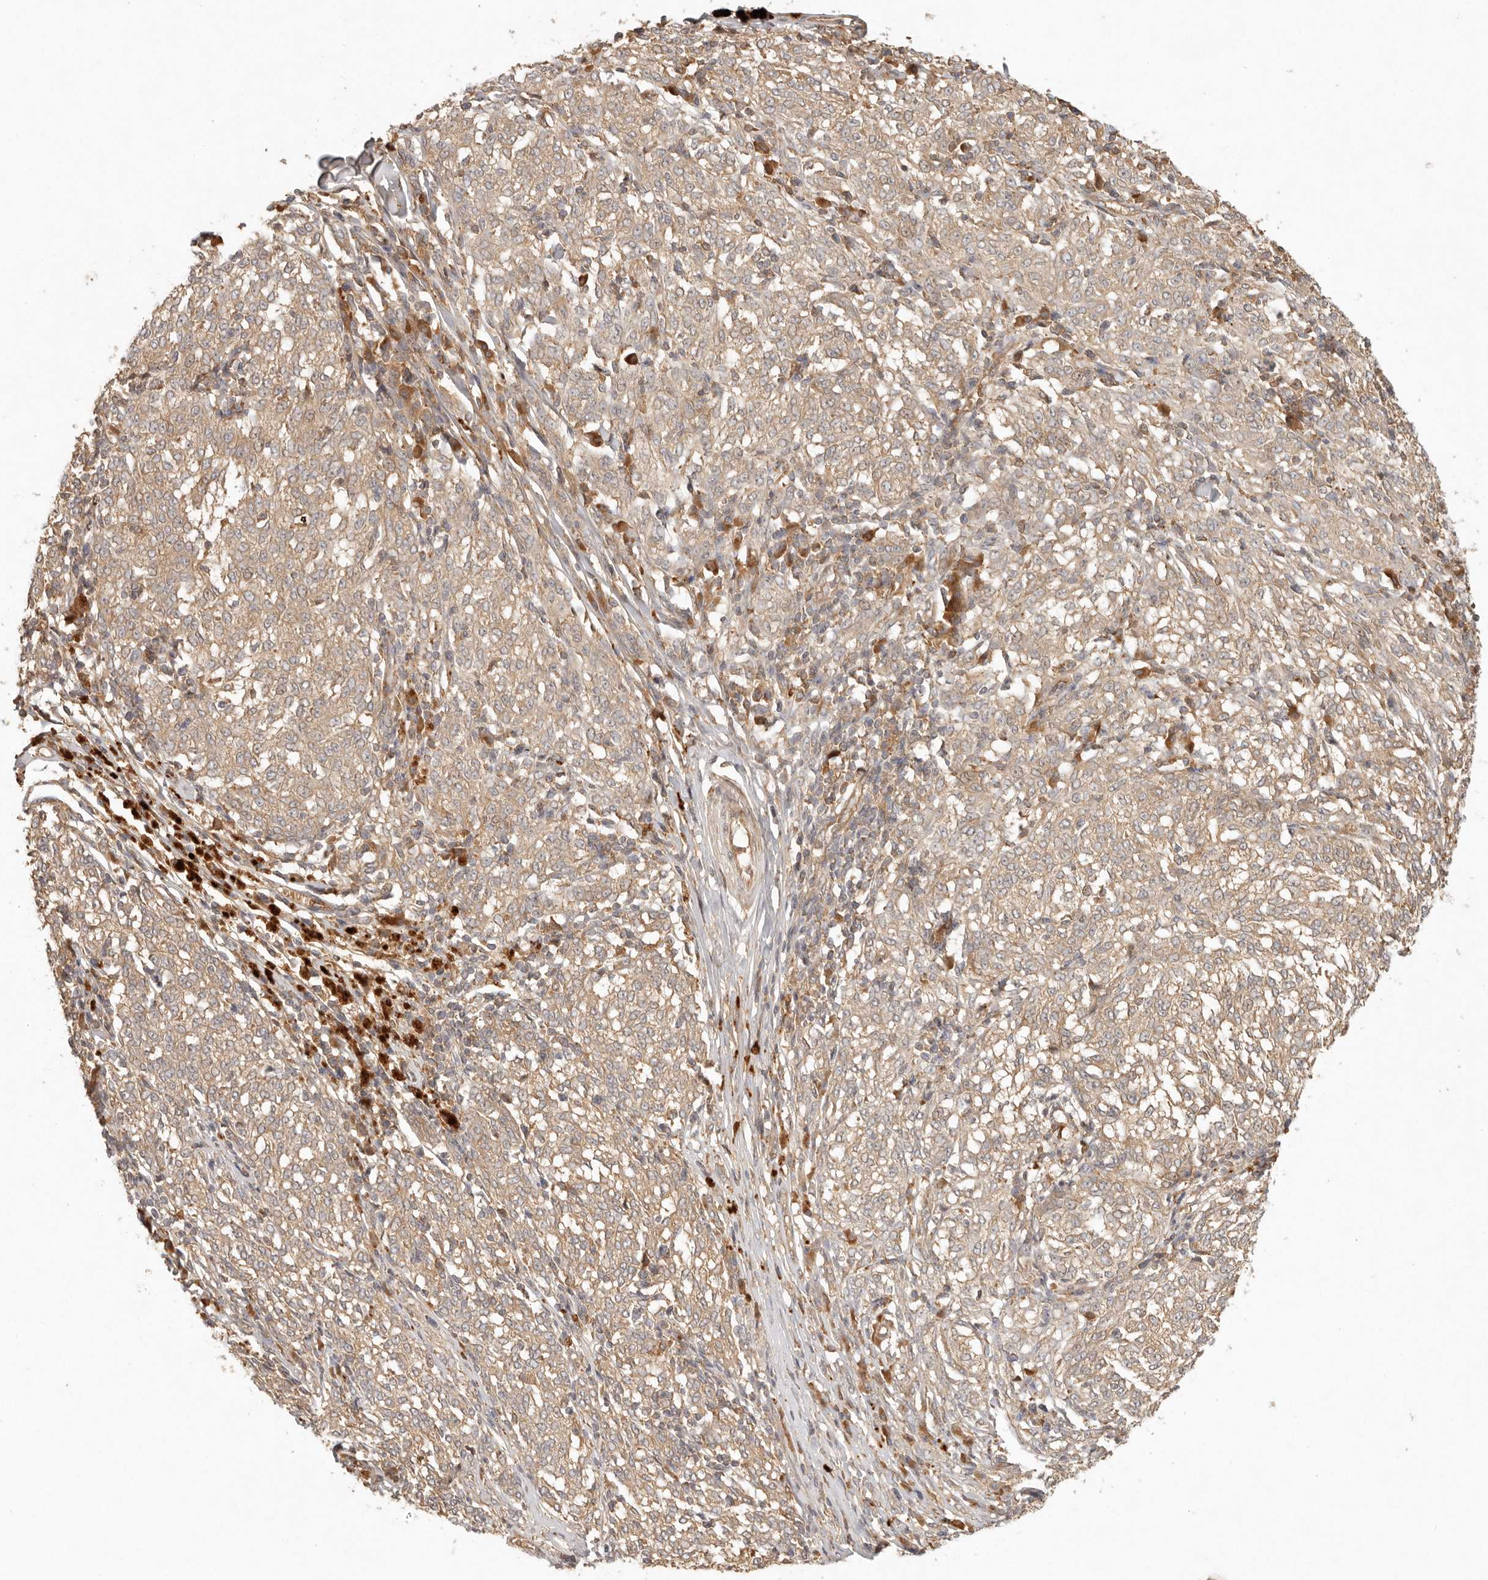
{"staining": {"intensity": "weak", "quantity": ">75%", "location": "cytoplasmic/membranous"}, "tissue": "melanoma", "cell_type": "Tumor cells", "image_type": "cancer", "snomed": [{"axis": "morphology", "description": "Malignant melanoma, NOS"}, {"axis": "topography", "description": "Skin"}], "caption": "Immunohistochemistry (IHC) staining of melanoma, which displays low levels of weak cytoplasmic/membranous expression in about >75% of tumor cells indicating weak cytoplasmic/membranous protein positivity. The staining was performed using DAB (brown) for protein detection and nuclei were counterstained in hematoxylin (blue).", "gene": "ANKRD61", "patient": {"sex": "female", "age": 72}}